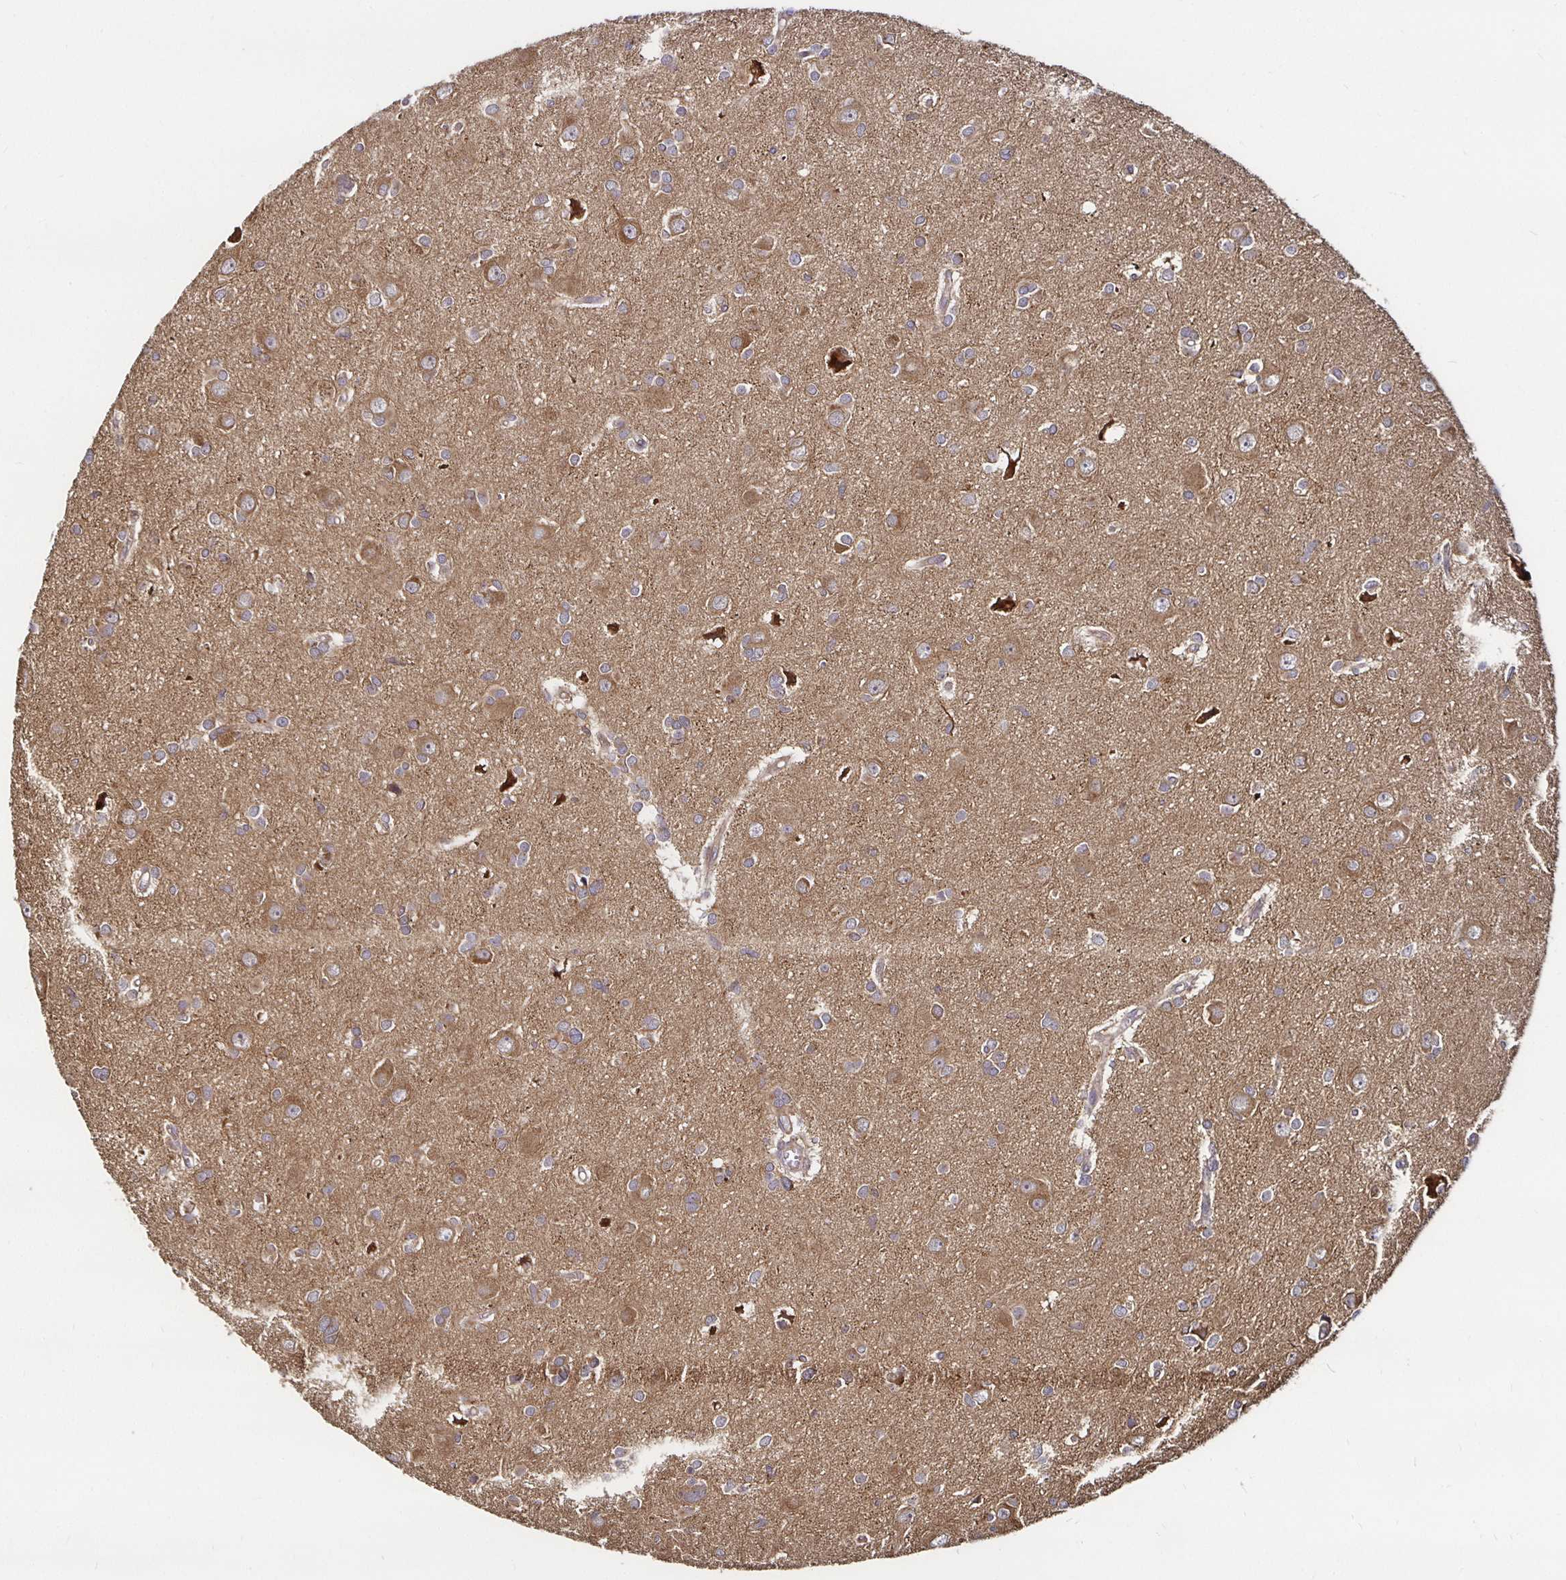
{"staining": {"intensity": "moderate", "quantity": "25%-75%", "location": "cytoplasmic/membranous"}, "tissue": "glioma", "cell_type": "Tumor cells", "image_type": "cancer", "snomed": [{"axis": "morphology", "description": "Glioma, malignant, High grade"}, {"axis": "topography", "description": "Brain"}], "caption": "Tumor cells demonstrate medium levels of moderate cytoplasmic/membranous expression in about 25%-75% of cells in human glioma. (DAB IHC, brown staining for protein, blue staining for nuclei).", "gene": "MLST8", "patient": {"sex": "male", "age": 23}}